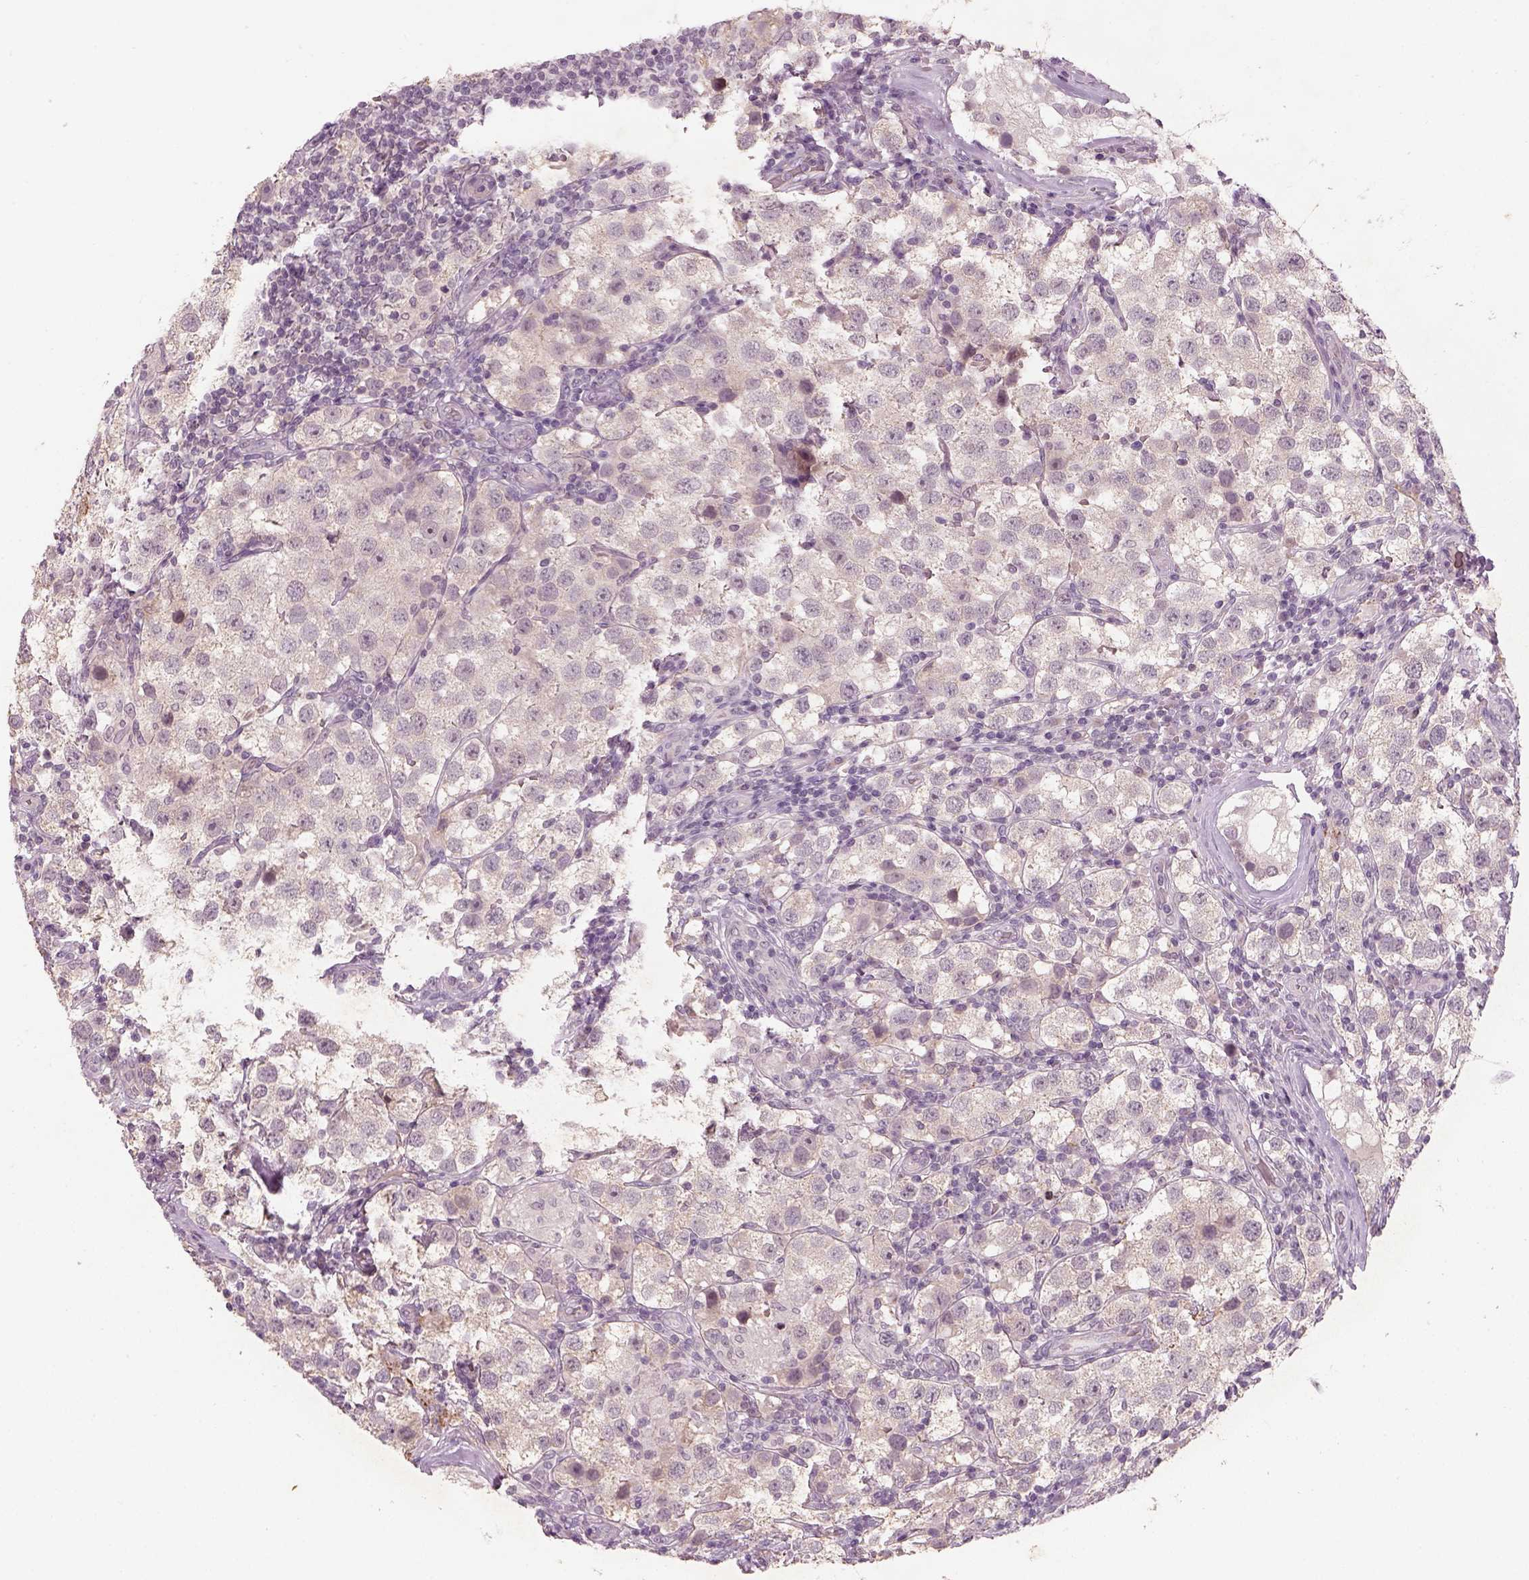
{"staining": {"intensity": "negative", "quantity": "none", "location": "none"}, "tissue": "testis cancer", "cell_type": "Tumor cells", "image_type": "cancer", "snomed": [{"axis": "morphology", "description": "Seminoma, NOS"}, {"axis": "topography", "description": "Testis"}], "caption": "Immunohistochemistry (IHC) of testis cancer (seminoma) displays no expression in tumor cells.", "gene": "GDNF", "patient": {"sex": "male", "age": 37}}